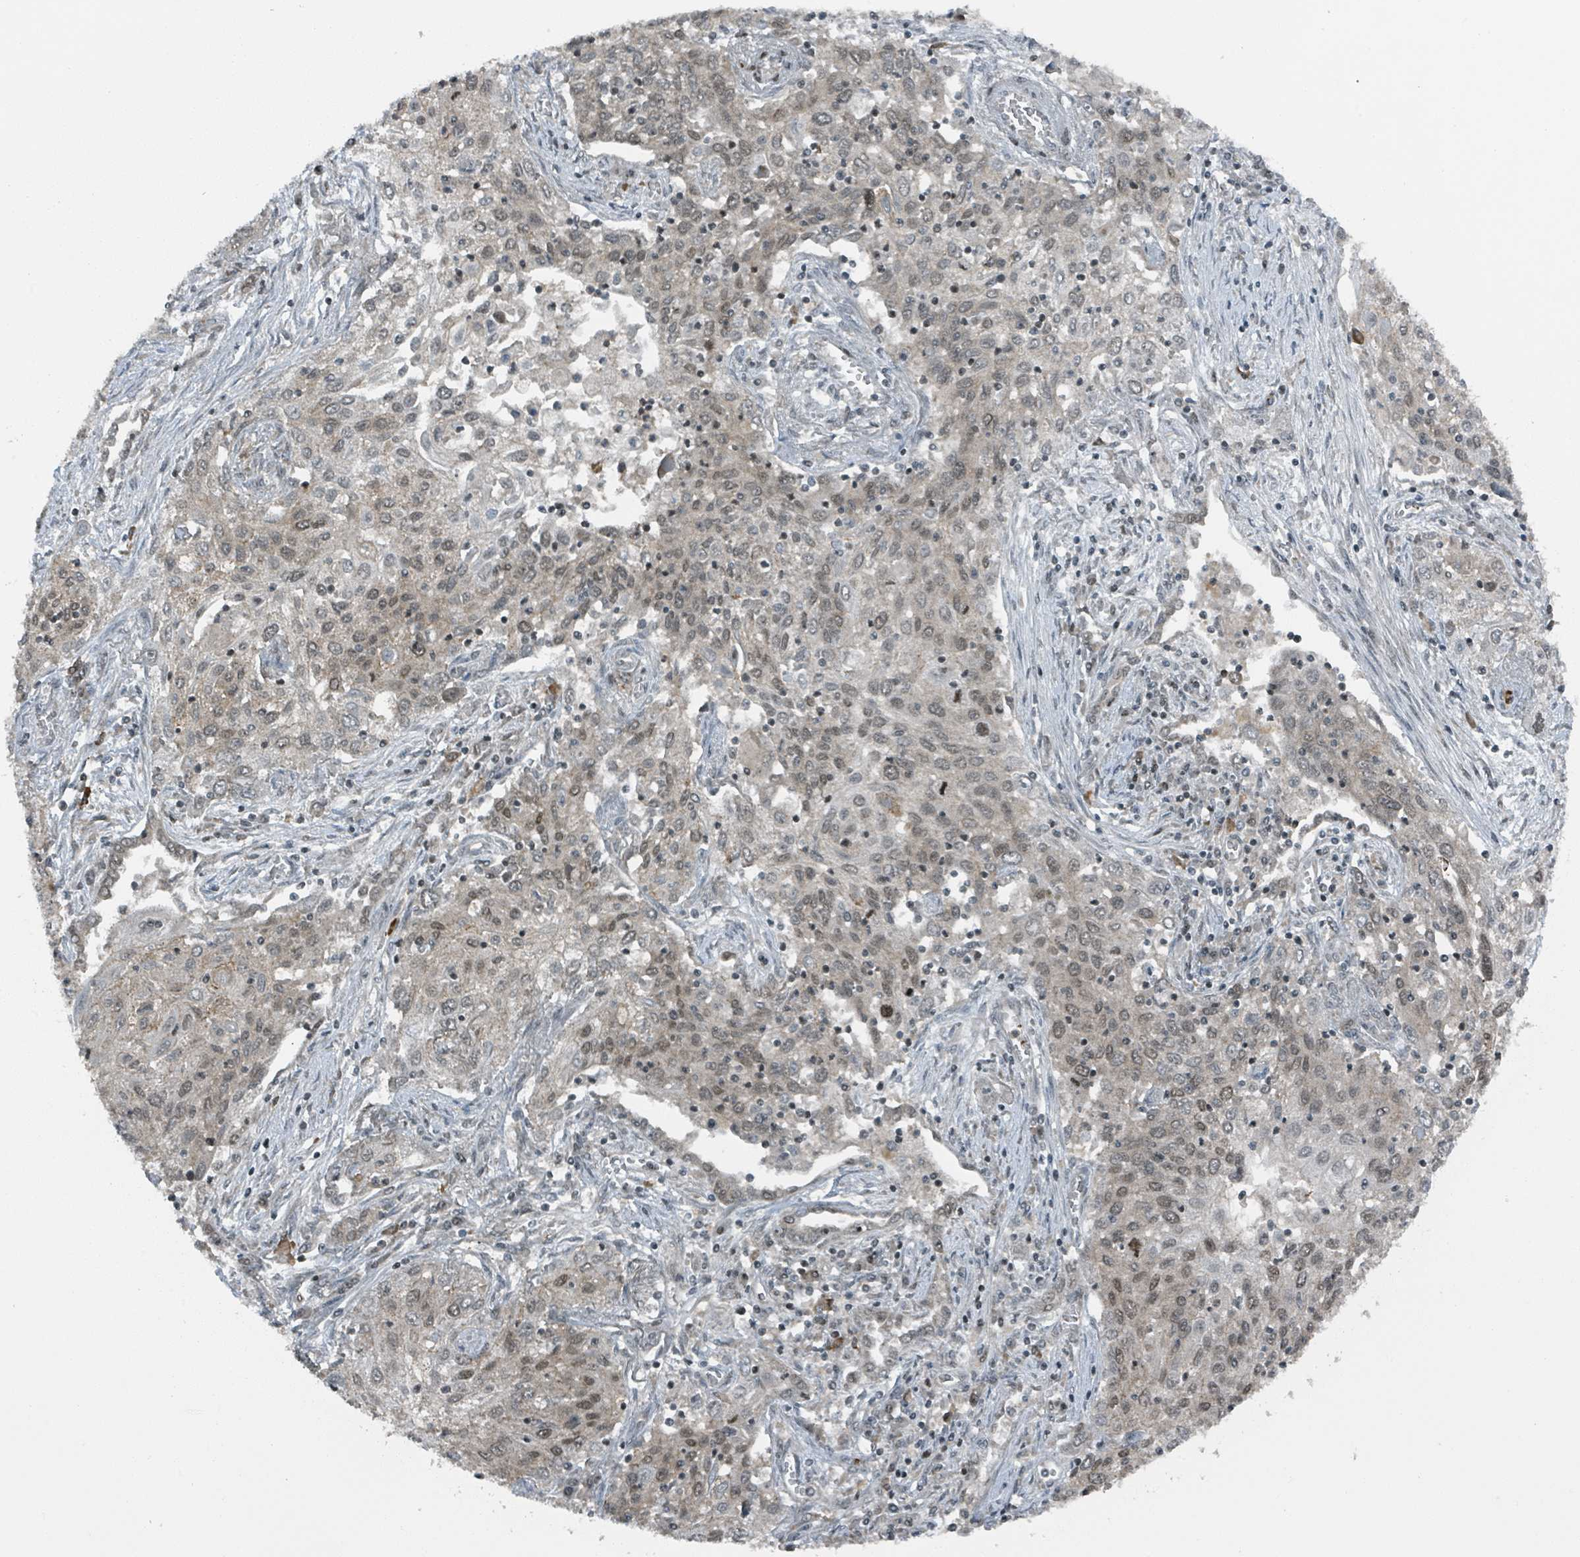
{"staining": {"intensity": "moderate", "quantity": "<25%", "location": "nuclear"}, "tissue": "lung cancer", "cell_type": "Tumor cells", "image_type": "cancer", "snomed": [{"axis": "morphology", "description": "Squamous cell carcinoma, NOS"}, {"axis": "topography", "description": "Lung"}], "caption": "Immunohistochemistry (IHC) histopathology image of lung squamous cell carcinoma stained for a protein (brown), which demonstrates low levels of moderate nuclear staining in about <25% of tumor cells.", "gene": "PHIP", "patient": {"sex": "female", "age": 69}}